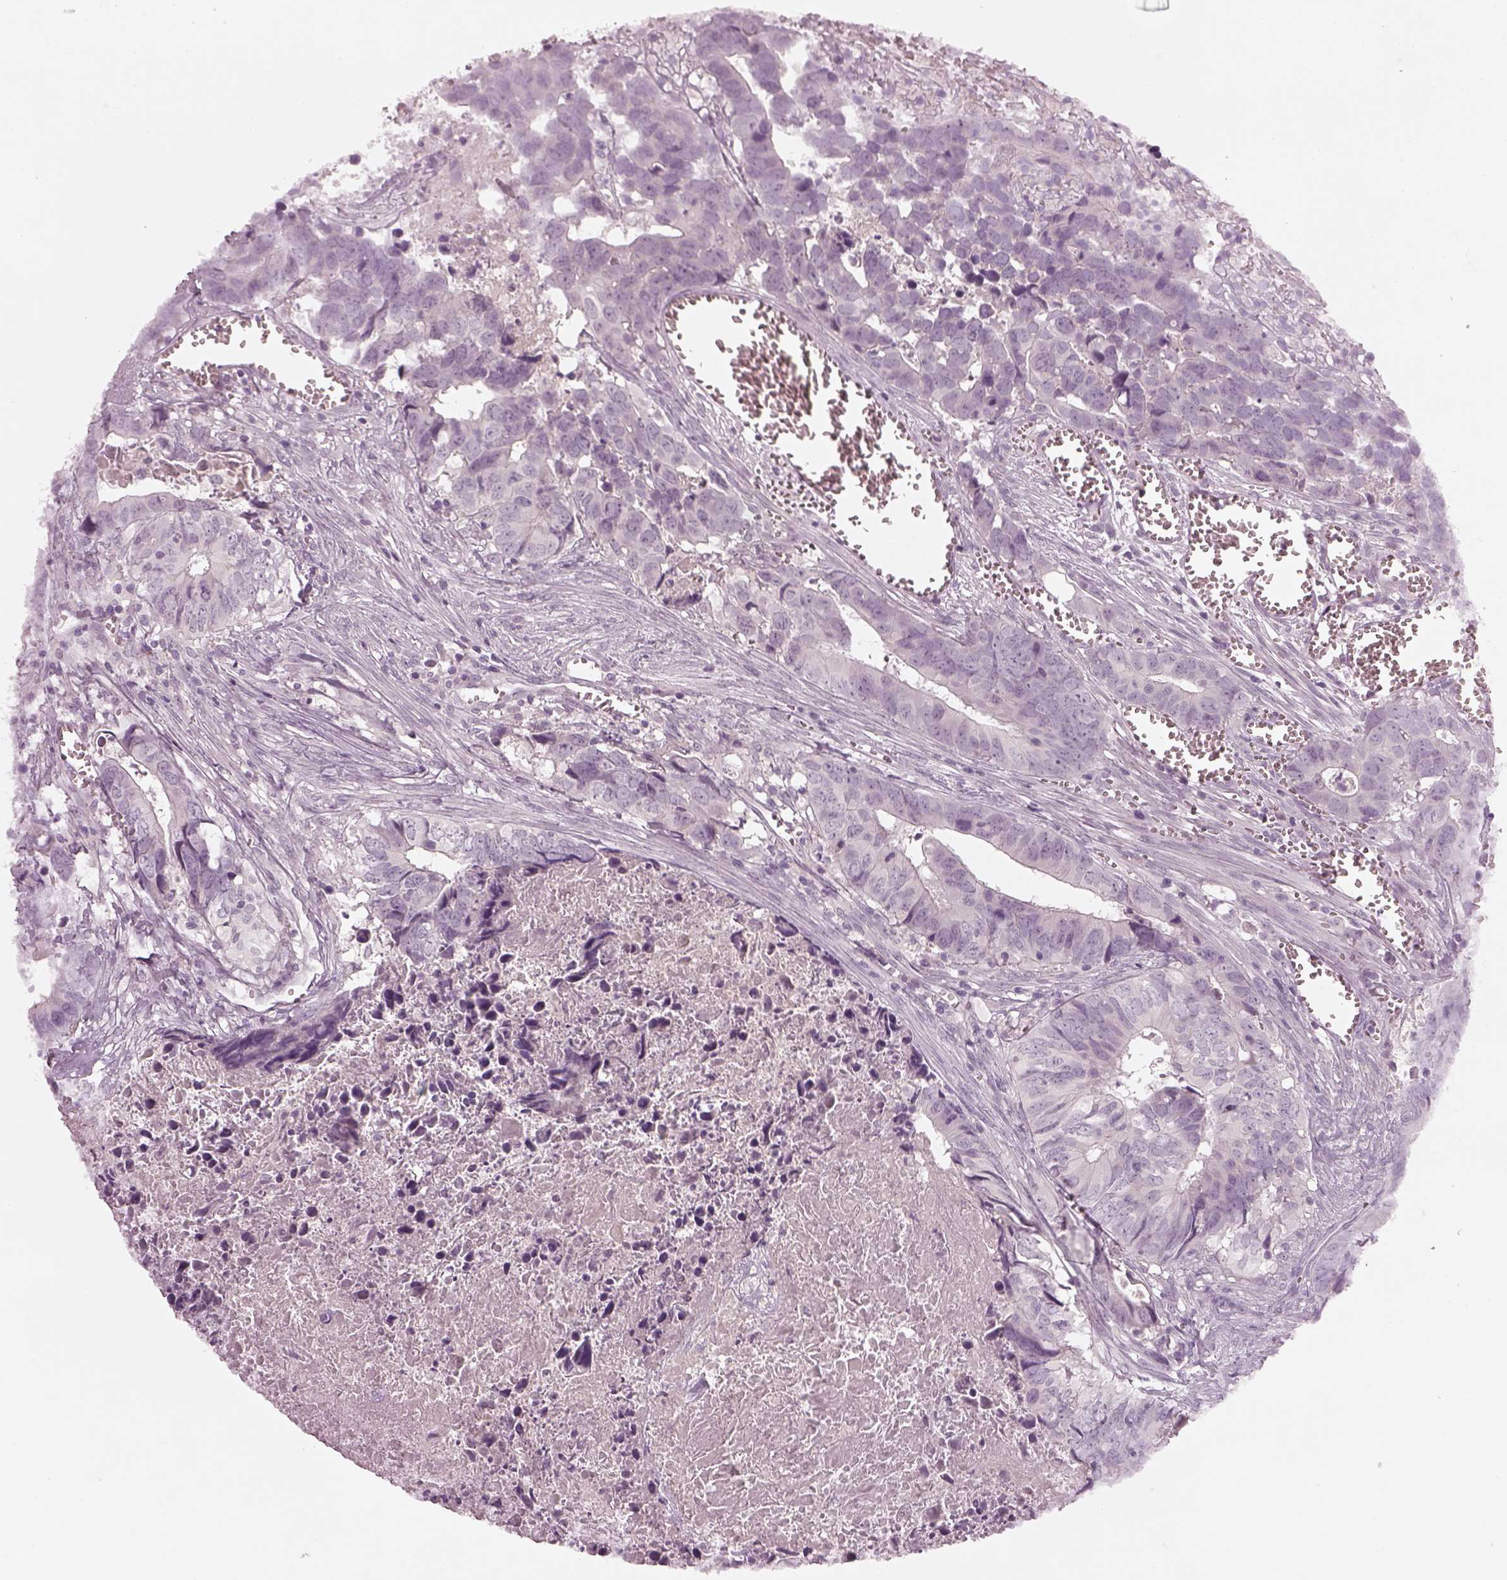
{"staining": {"intensity": "negative", "quantity": "none", "location": "none"}, "tissue": "colorectal cancer", "cell_type": "Tumor cells", "image_type": "cancer", "snomed": [{"axis": "morphology", "description": "Adenocarcinoma, NOS"}, {"axis": "topography", "description": "Colon"}], "caption": "High magnification brightfield microscopy of colorectal cancer (adenocarcinoma) stained with DAB (3,3'-diaminobenzidine) (brown) and counterstained with hematoxylin (blue): tumor cells show no significant staining. The staining is performed using DAB brown chromogen with nuclei counter-stained in using hematoxylin.", "gene": "SPATA6L", "patient": {"sex": "female", "age": 82}}